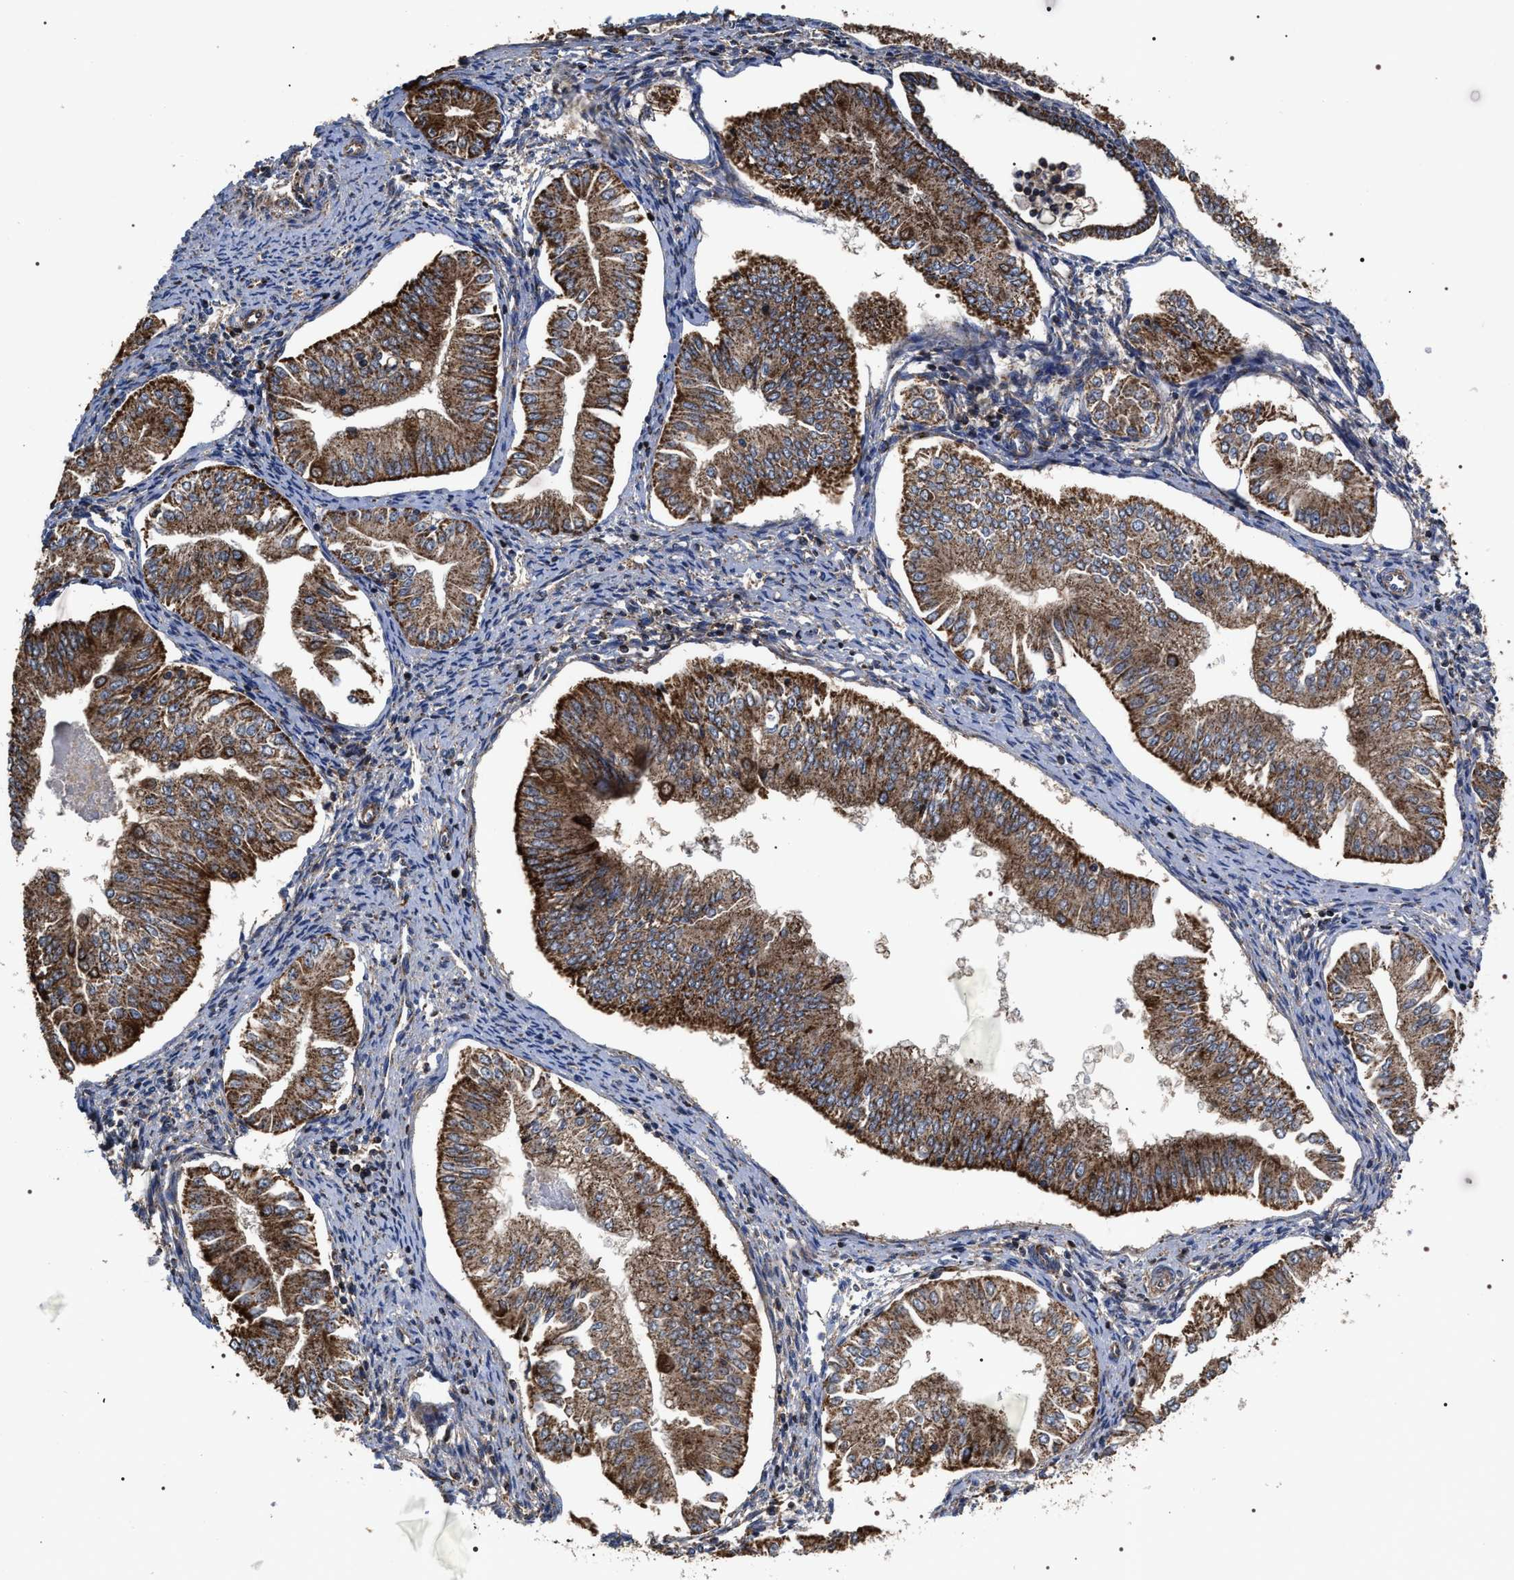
{"staining": {"intensity": "strong", "quantity": ">75%", "location": "cytoplasmic/membranous"}, "tissue": "endometrial cancer", "cell_type": "Tumor cells", "image_type": "cancer", "snomed": [{"axis": "morphology", "description": "Normal tissue, NOS"}, {"axis": "morphology", "description": "Adenocarcinoma, NOS"}, {"axis": "topography", "description": "Endometrium"}], "caption": "Immunohistochemistry (DAB) staining of human endometrial adenocarcinoma demonstrates strong cytoplasmic/membranous protein positivity in approximately >75% of tumor cells. (brown staining indicates protein expression, while blue staining denotes nuclei).", "gene": "COG5", "patient": {"sex": "female", "age": 53}}